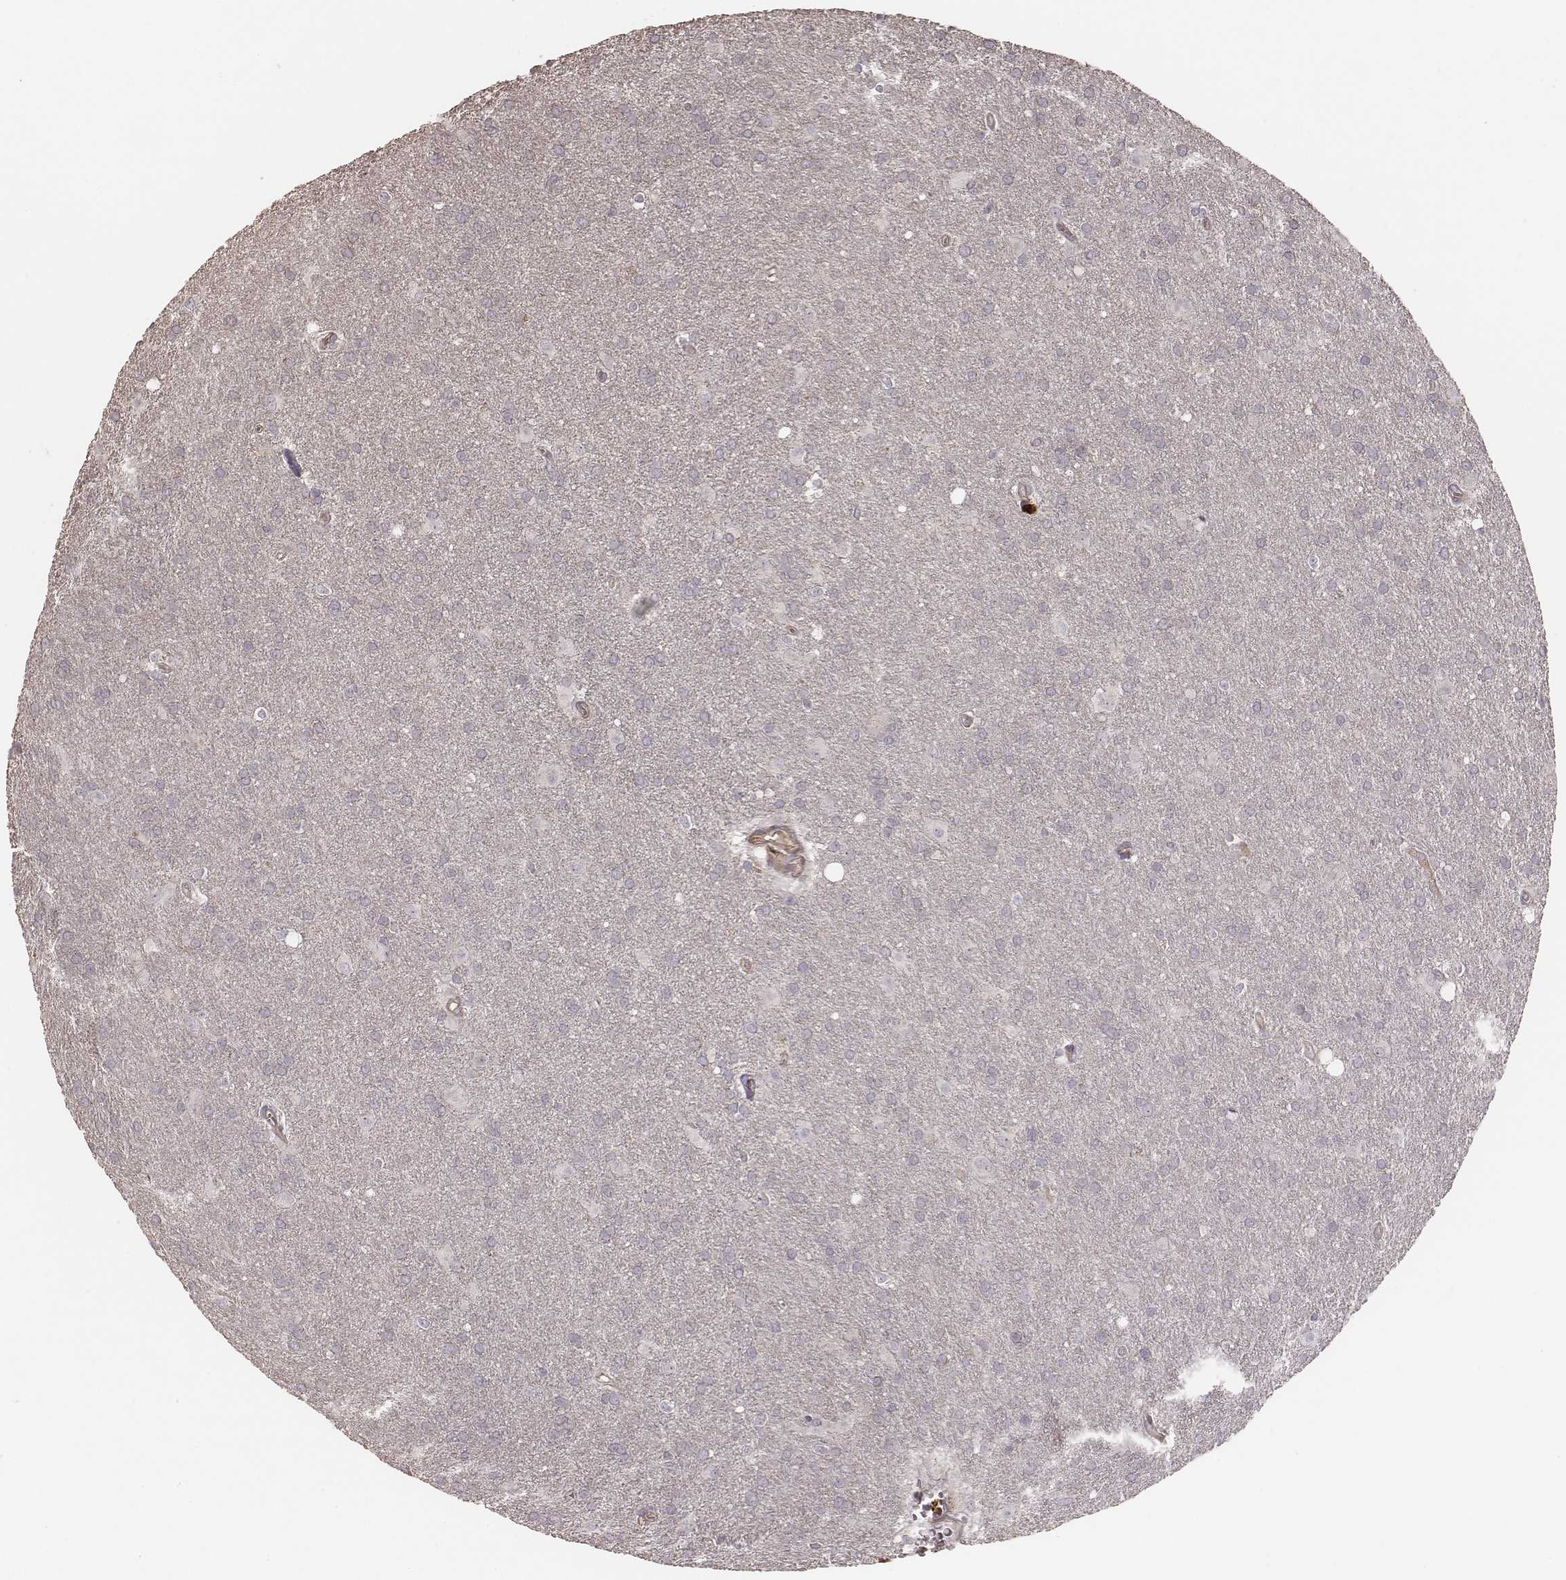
{"staining": {"intensity": "negative", "quantity": "none", "location": "none"}, "tissue": "glioma", "cell_type": "Tumor cells", "image_type": "cancer", "snomed": [{"axis": "morphology", "description": "Glioma, malignant, Low grade"}, {"axis": "topography", "description": "Brain"}], "caption": "Immunohistochemical staining of human malignant low-grade glioma demonstrates no significant staining in tumor cells.", "gene": "OTOGL", "patient": {"sex": "male", "age": 58}}